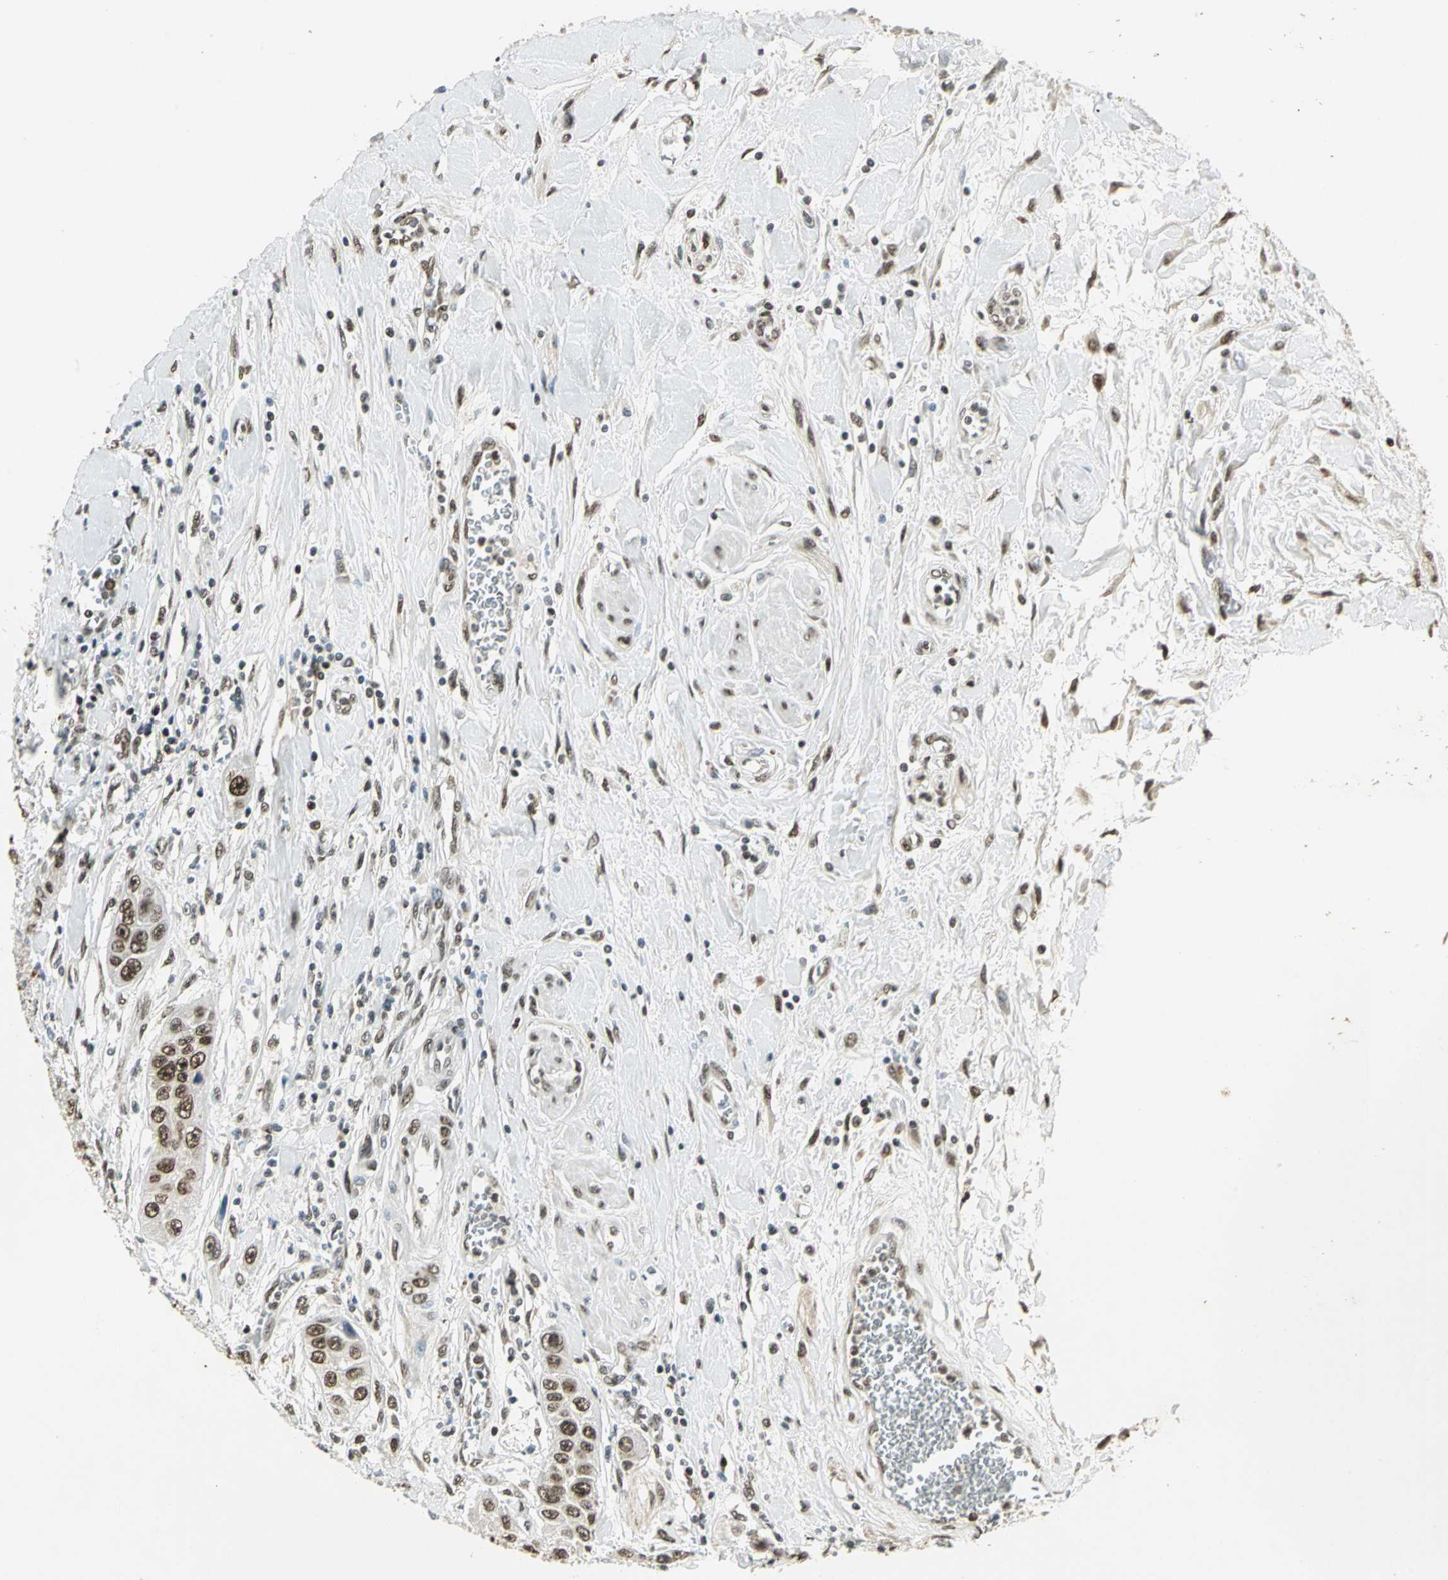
{"staining": {"intensity": "strong", "quantity": ">75%", "location": "nuclear"}, "tissue": "pancreatic cancer", "cell_type": "Tumor cells", "image_type": "cancer", "snomed": [{"axis": "morphology", "description": "Adenocarcinoma, NOS"}, {"axis": "topography", "description": "Pancreas"}], "caption": "IHC histopathology image of neoplastic tissue: pancreatic cancer (adenocarcinoma) stained using immunohistochemistry displays high levels of strong protein expression localized specifically in the nuclear of tumor cells, appearing as a nuclear brown color.", "gene": "RAD17", "patient": {"sex": "female", "age": 70}}